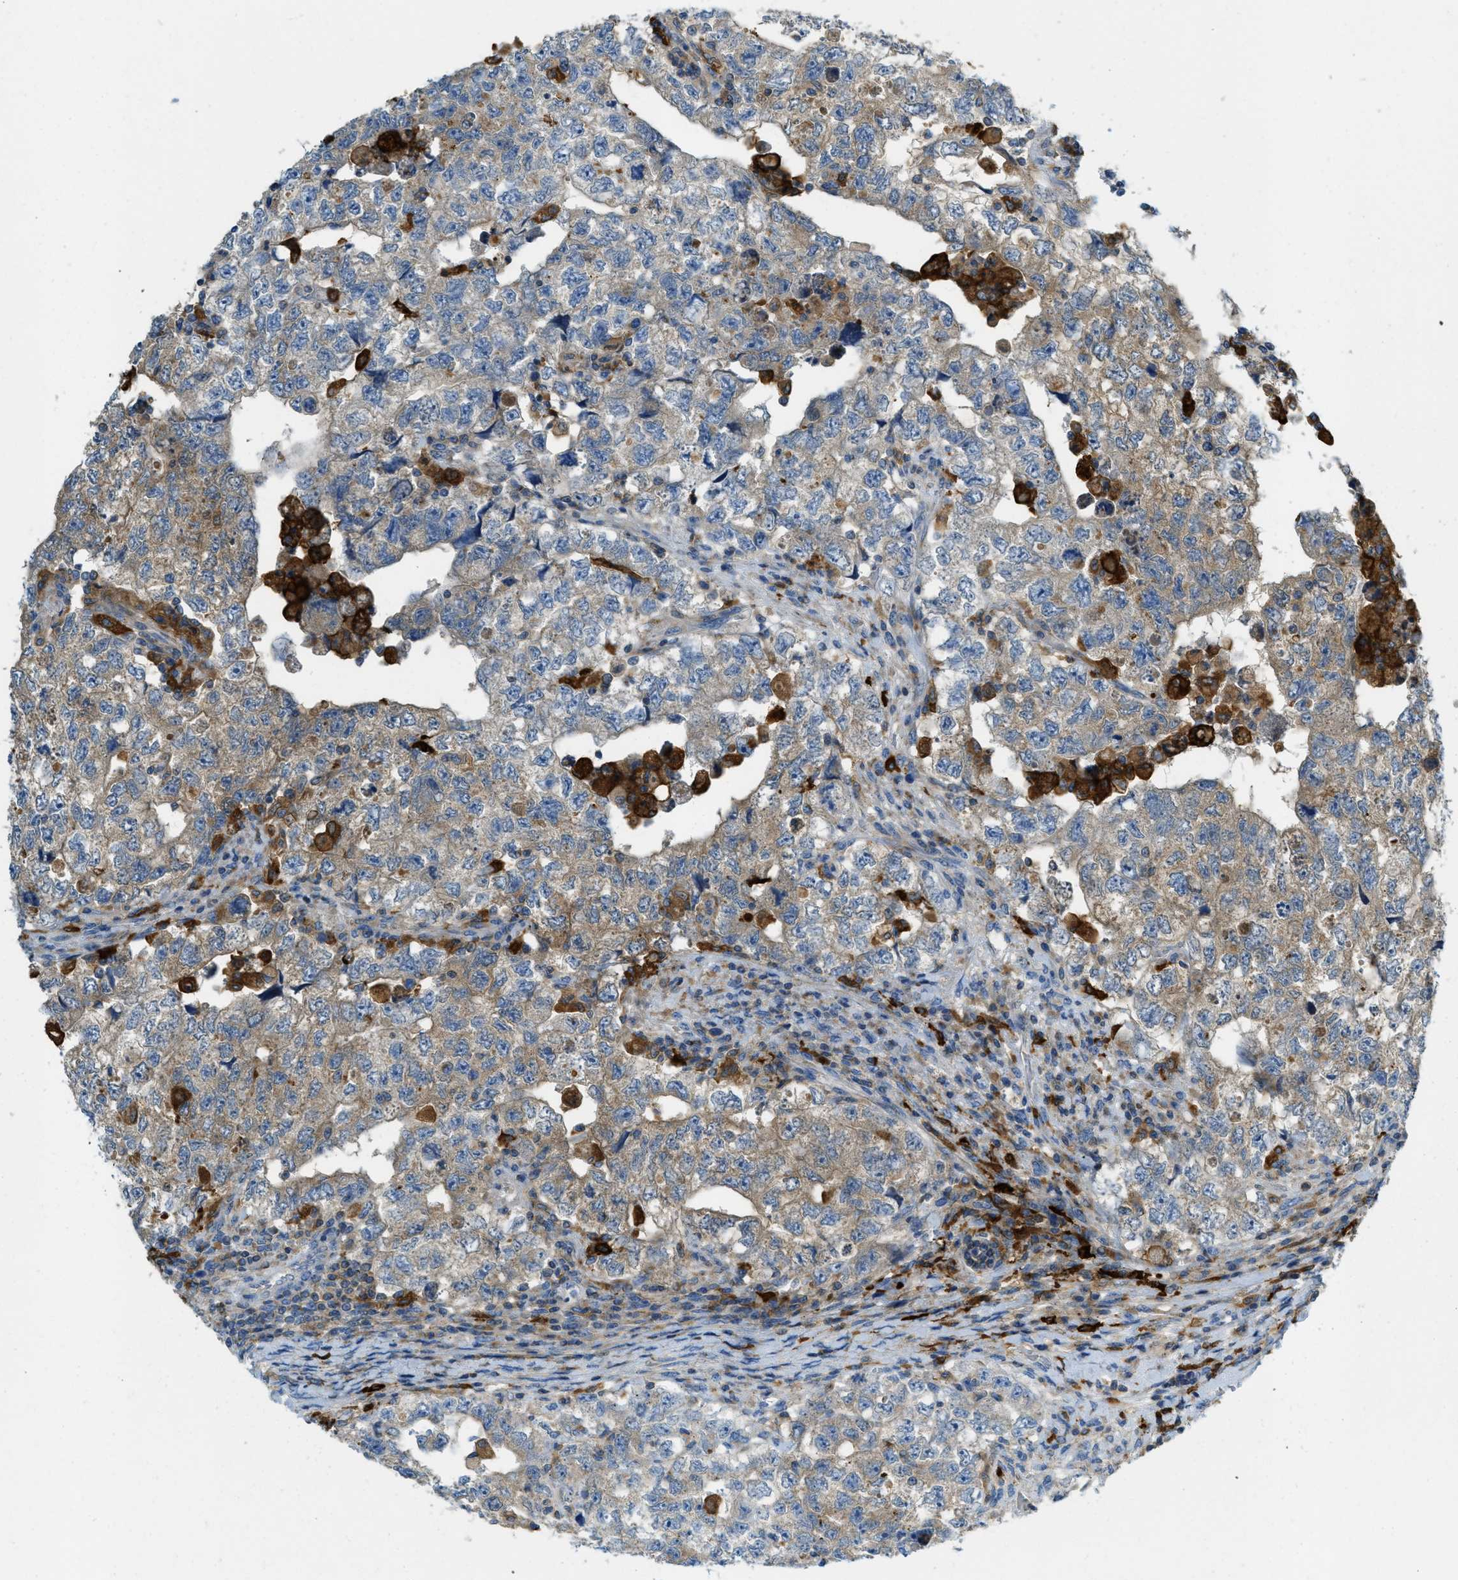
{"staining": {"intensity": "weak", "quantity": ">75%", "location": "cytoplasmic/membranous"}, "tissue": "testis cancer", "cell_type": "Tumor cells", "image_type": "cancer", "snomed": [{"axis": "morphology", "description": "Carcinoma, Embryonal, NOS"}, {"axis": "topography", "description": "Testis"}], "caption": "Immunohistochemical staining of human testis cancer displays low levels of weak cytoplasmic/membranous positivity in about >75% of tumor cells.", "gene": "RFFL", "patient": {"sex": "male", "age": 36}}